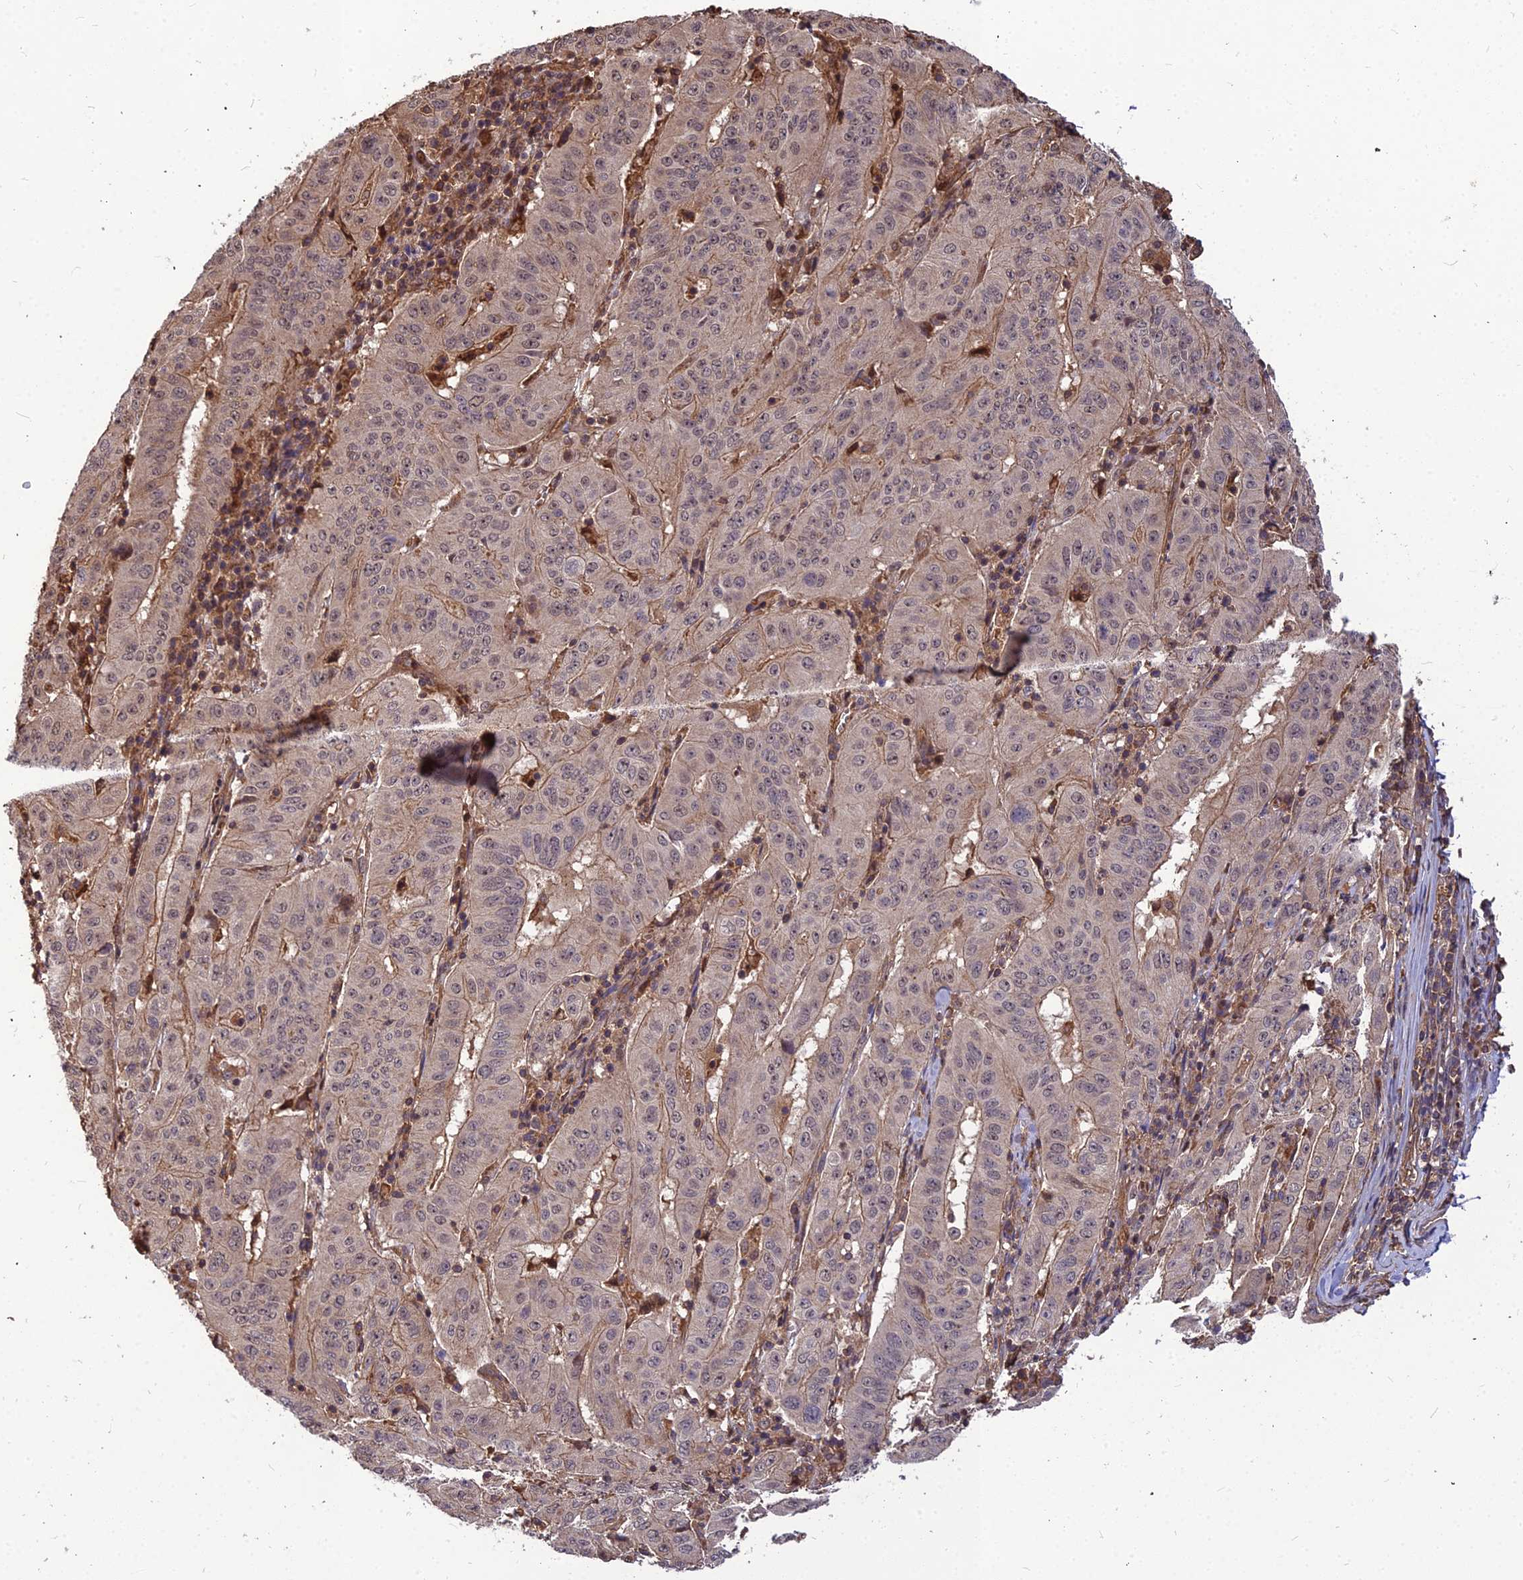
{"staining": {"intensity": "weak", "quantity": "<25%", "location": "cytoplasmic/membranous"}, "tissue": "pancreatic cancer", "cell_type": "Tumor cells", "image_type": "cancer", "snomed": [{"axis": "morphology", "description": "Adenocarcinoma, NOS"}, {"axis": "topography", "description": "Pancreas"}], "caption": "This is an immunohistochemistry histopathology image of pancreatic cancer. There is no expression in tumor cells.", "gene": "ZNF467", "patient": {"sex": "male", "age": 63}}